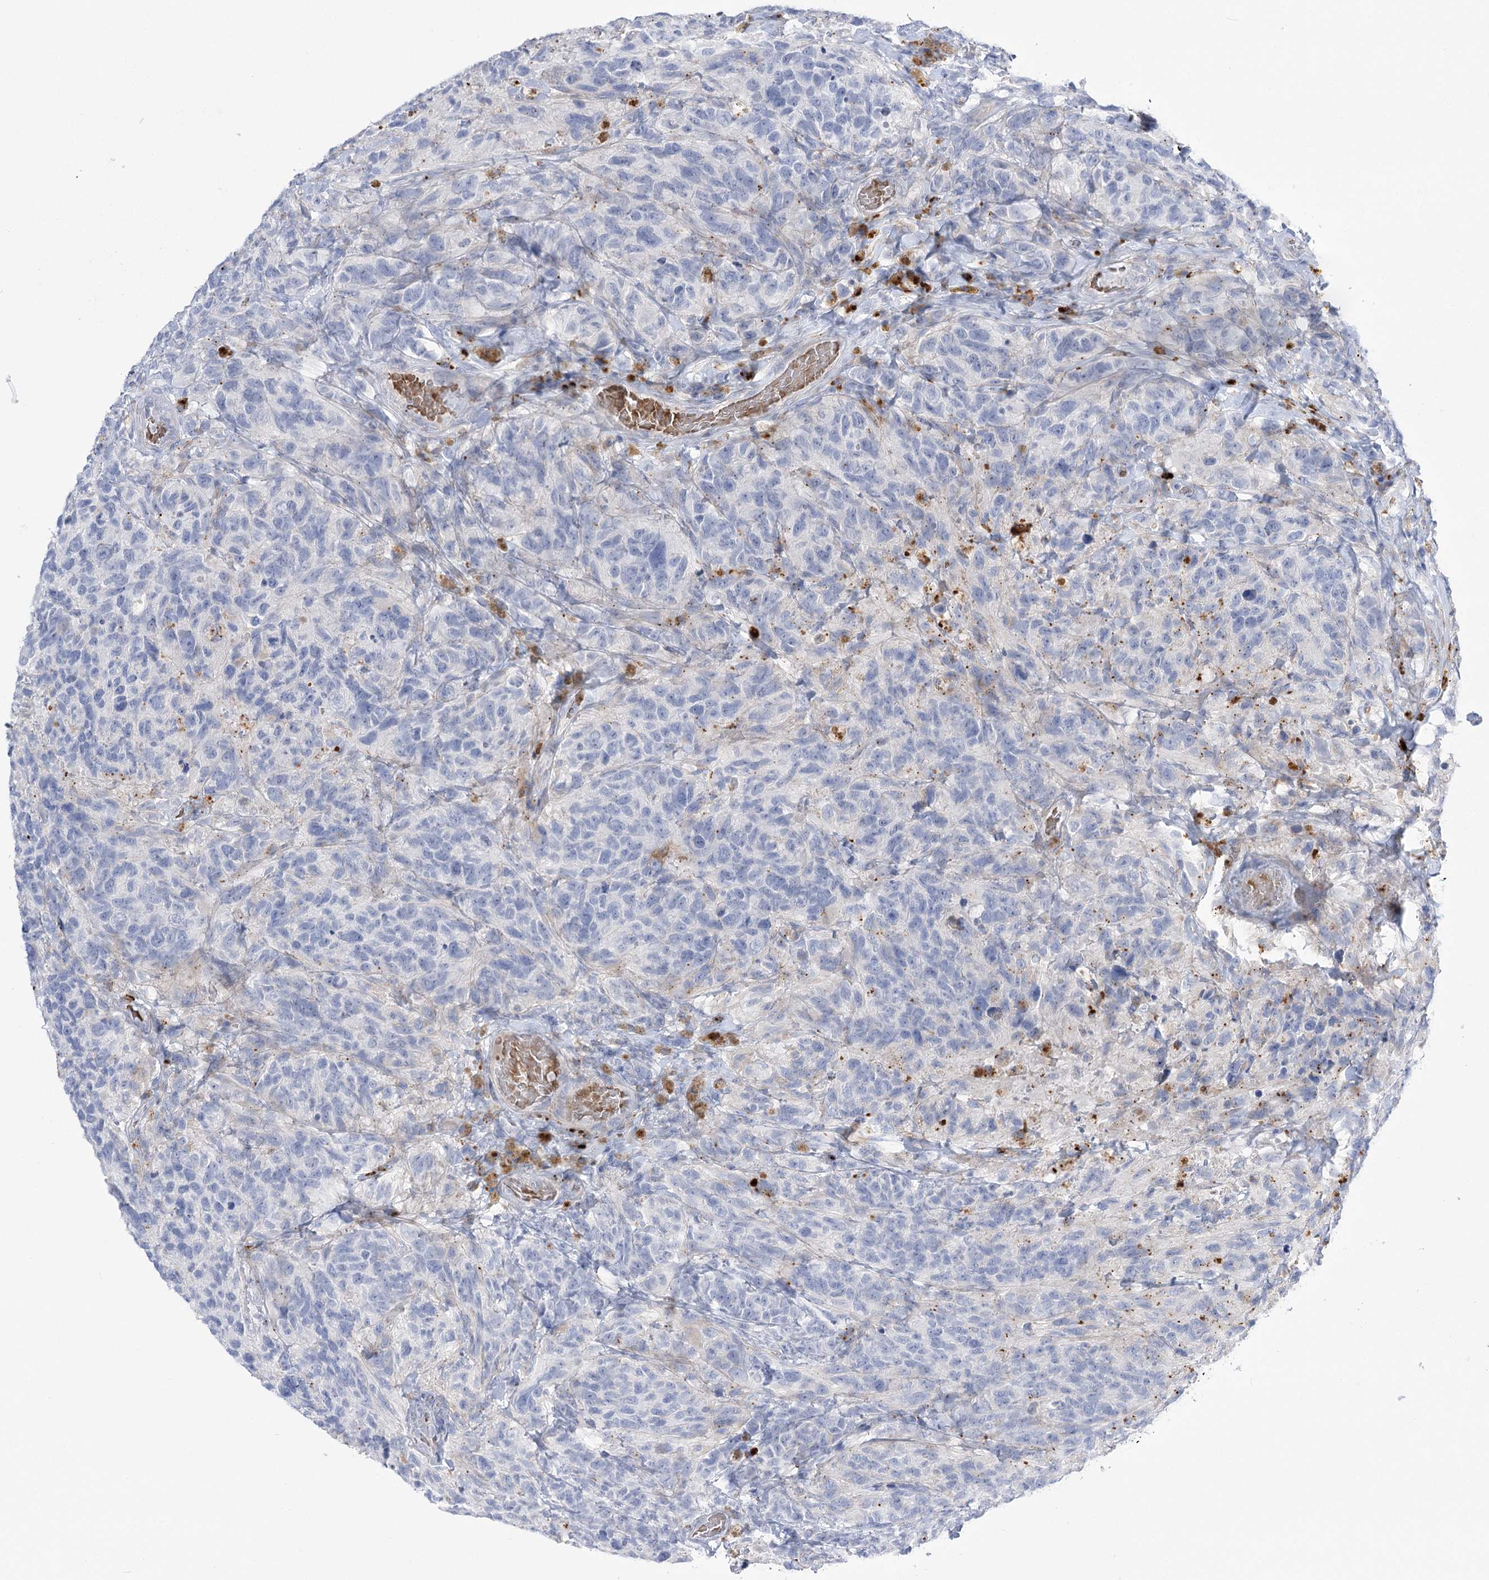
{"staining": {"intensity": "negative", "quantity": "none", "location": "none"}, "tissue": "glioma", "cell_type": "Tumor cells", "image_type": "cancer", "snomed": [{"axis": "morphology", "description": "Glioma, malignant, High grade"}, {"axis": "topography", "description": "Brain"}], "caption": "IHC histopathology image of neoplastic tissue: malignant glioma (high-grade) stained with DAB (3,3'-diaminobenzidine) reveals no significant protein expression in tumor cells.", "gene": "SIAE", "patient": {"sex": "male", "age": 69}}